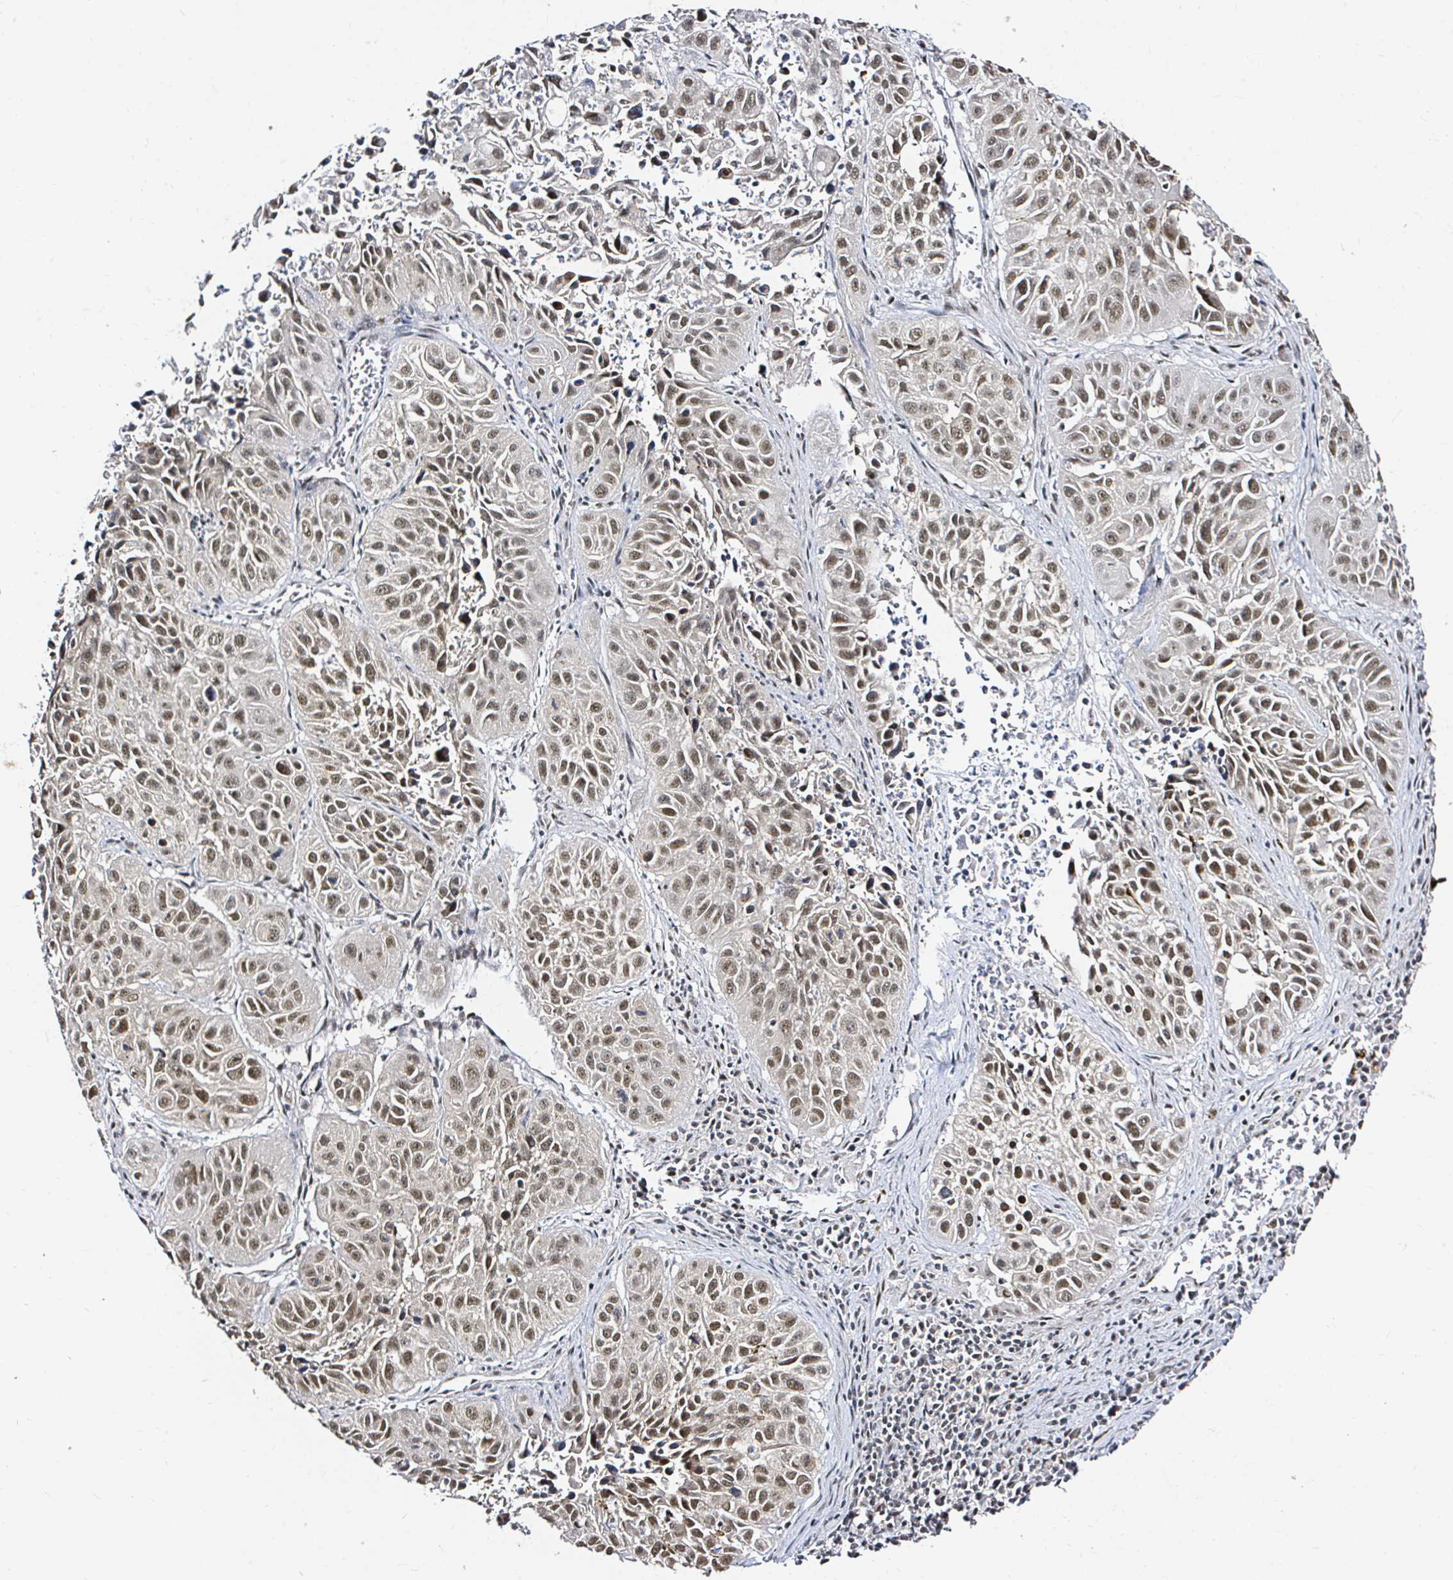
{"staining": {"intensity": "moderate", "quantity": ">75%", "location": "nuclear"}, "tissue": "lung cancer", "cell_type": "Tumor cells", "image_type": "cancer", "snomed": [{"axis": "morphology", "description": "Squamous cell carcinoma, NOS"}, {"axis": "topography", "description": "Lung"}], "caption": "An image of human lung cancer (squamous cell carcinoma) stained for a protein exhibits moderate nuclear brown staining in tumor cells.", "gene": "SNRPC", "patient": {"sex": "female", "age": 61}}